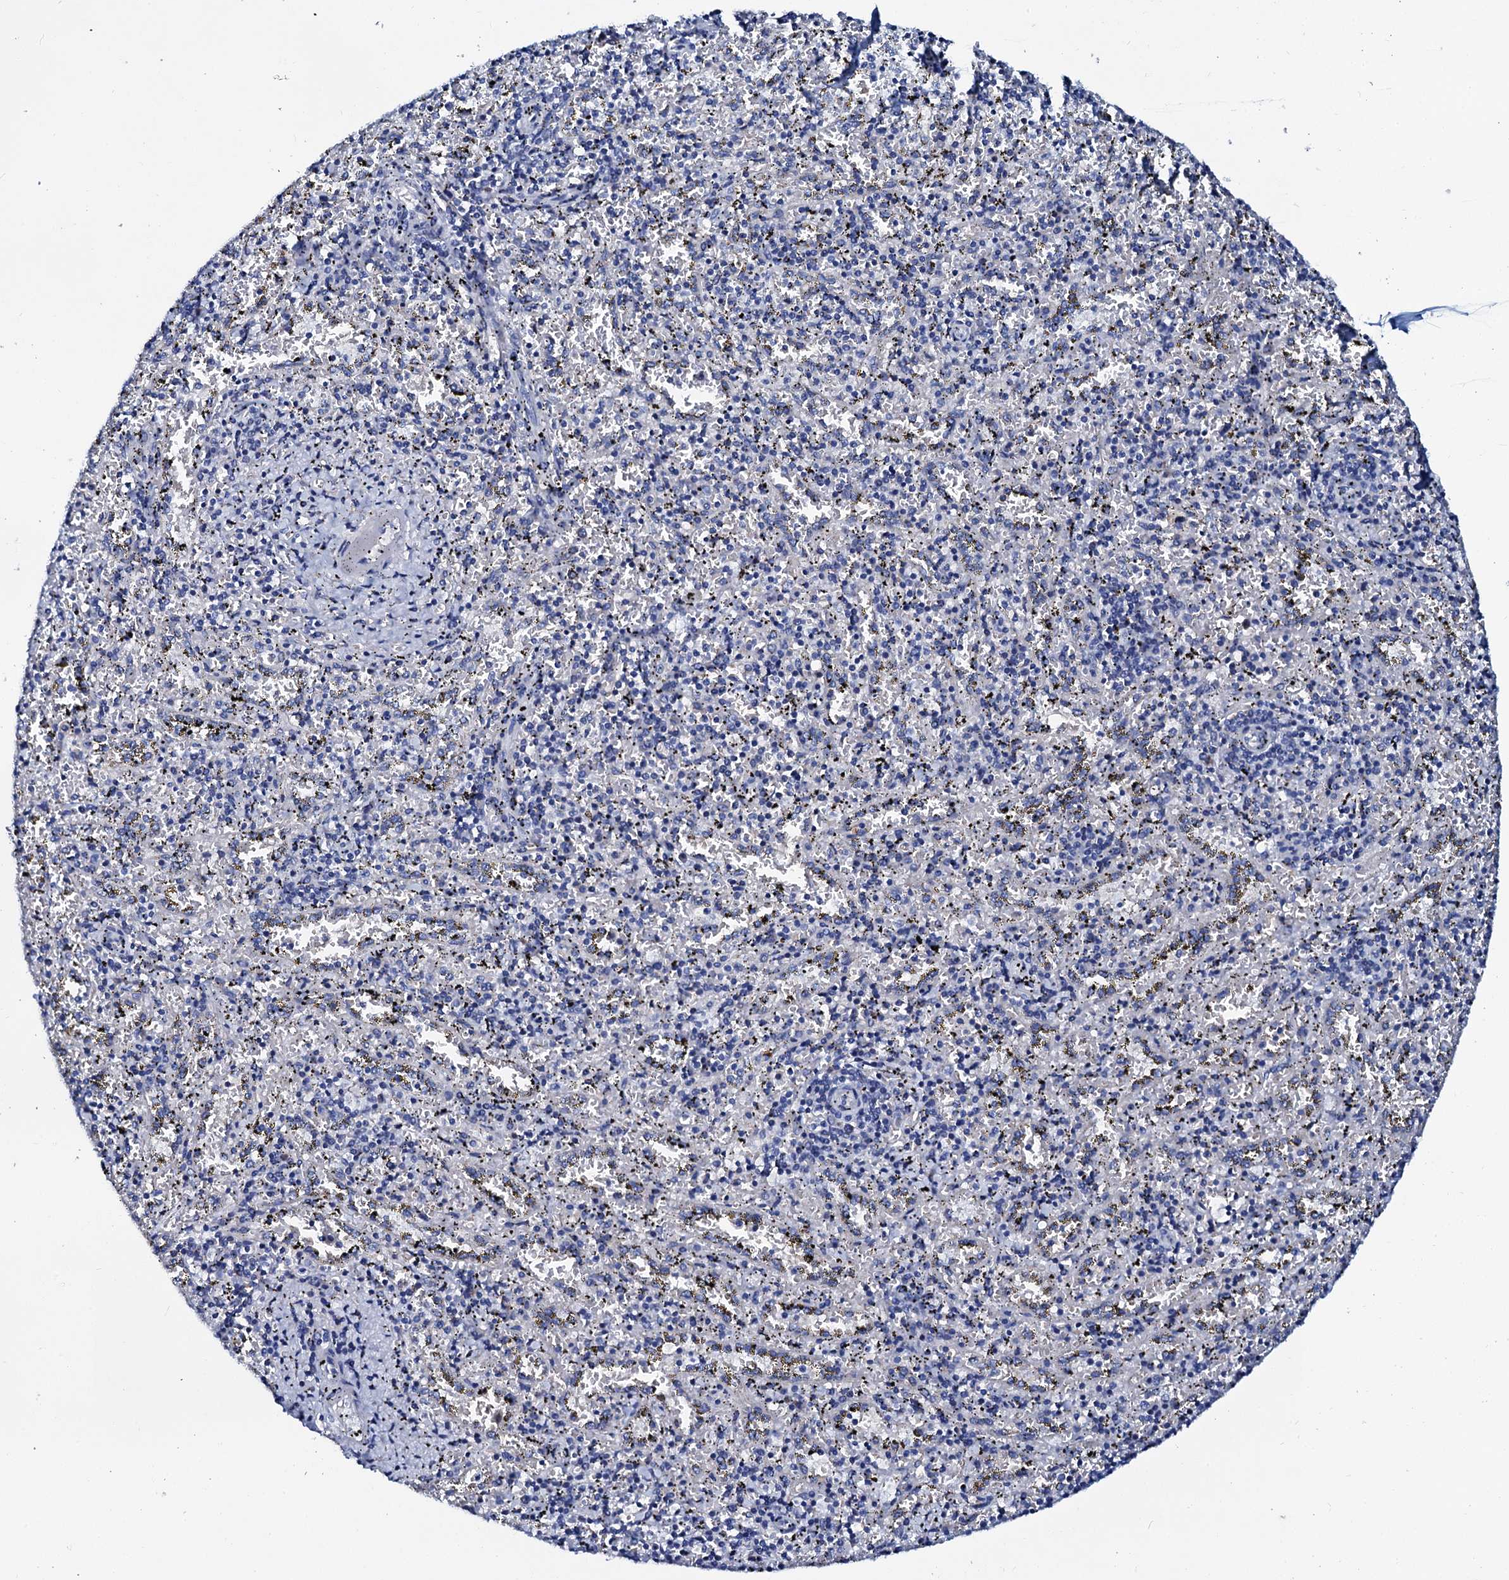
{"staining": {"intensity": "negative", "quantity": "none", "location": "none"}, "tissue": "spleen", "cell_type": "Cells in red pulp", "image_type": "normal", "snomed": [{"axis": "morphology", "description": "Normal tissue, NOS"}, {"axis": "topography", "description": "Spleen"}], "caption": "This is a micrograph of IHC staining of unremarkable spleen, which shows no staining in cells in red pulp.", "gene": "SLC37A4", "patient": {"sex": "male", "age": 11}}